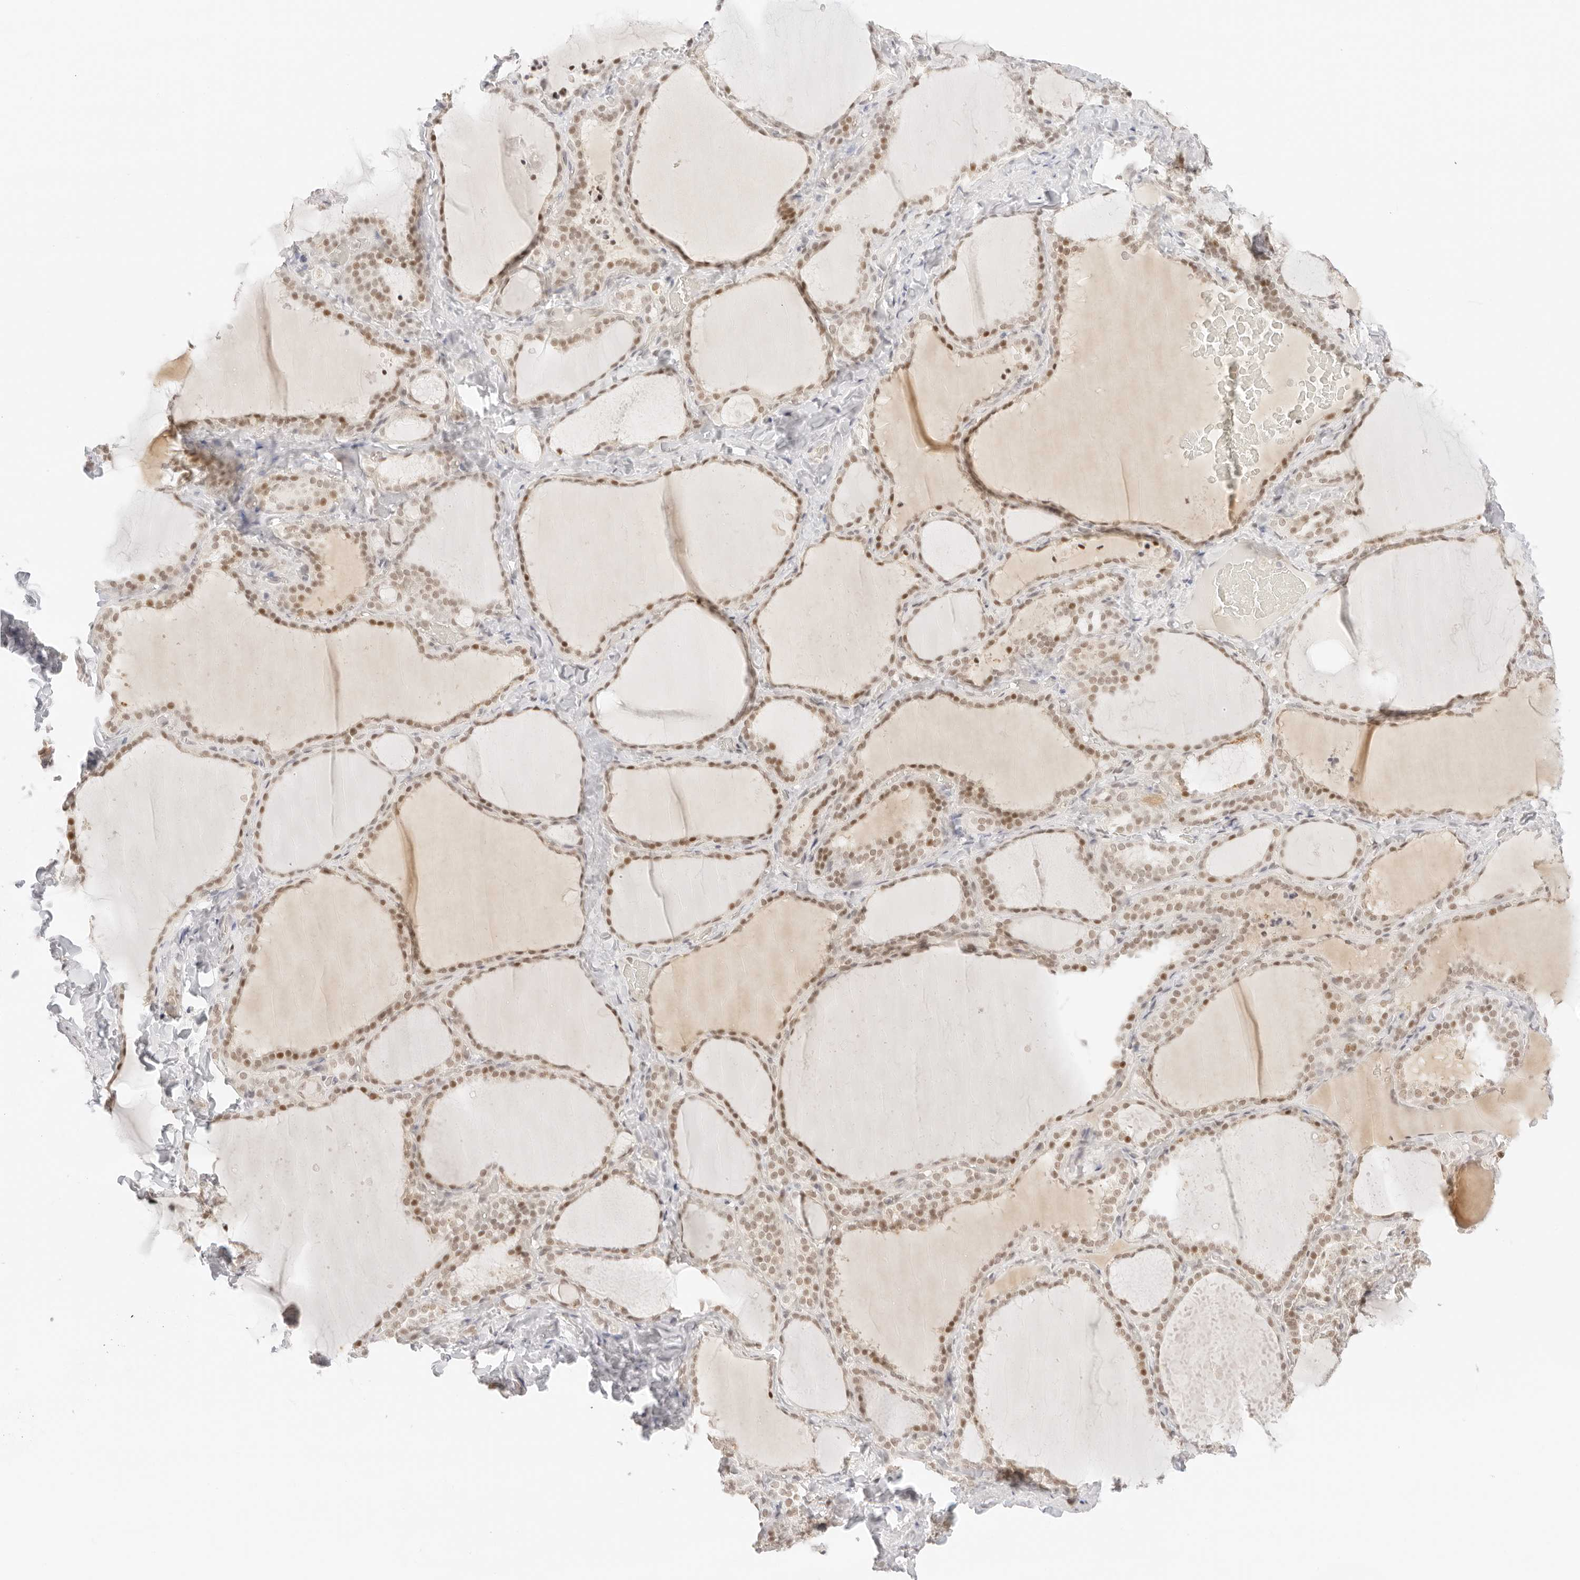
{"staining": {"intensity": "moderate", "quantity": ">75%", "location": "nuclear"}, "tissue": "thyroid gland", "cell_type": "Glandular cells", "image_type": "normal", "snomed": [{"axis": "morphology", "description": "Normal tissue, NOS"}, {"axis": "topography", "description": "Thyroid gland"}], "caption": "The micrograph displays immunohistochemical staining of normal thyroid gland. There is moderate nuclear staining is present in about >75% of glandular cells.", "gene": "ITGA6", "patient": {"sex": "female", "age": 22}}